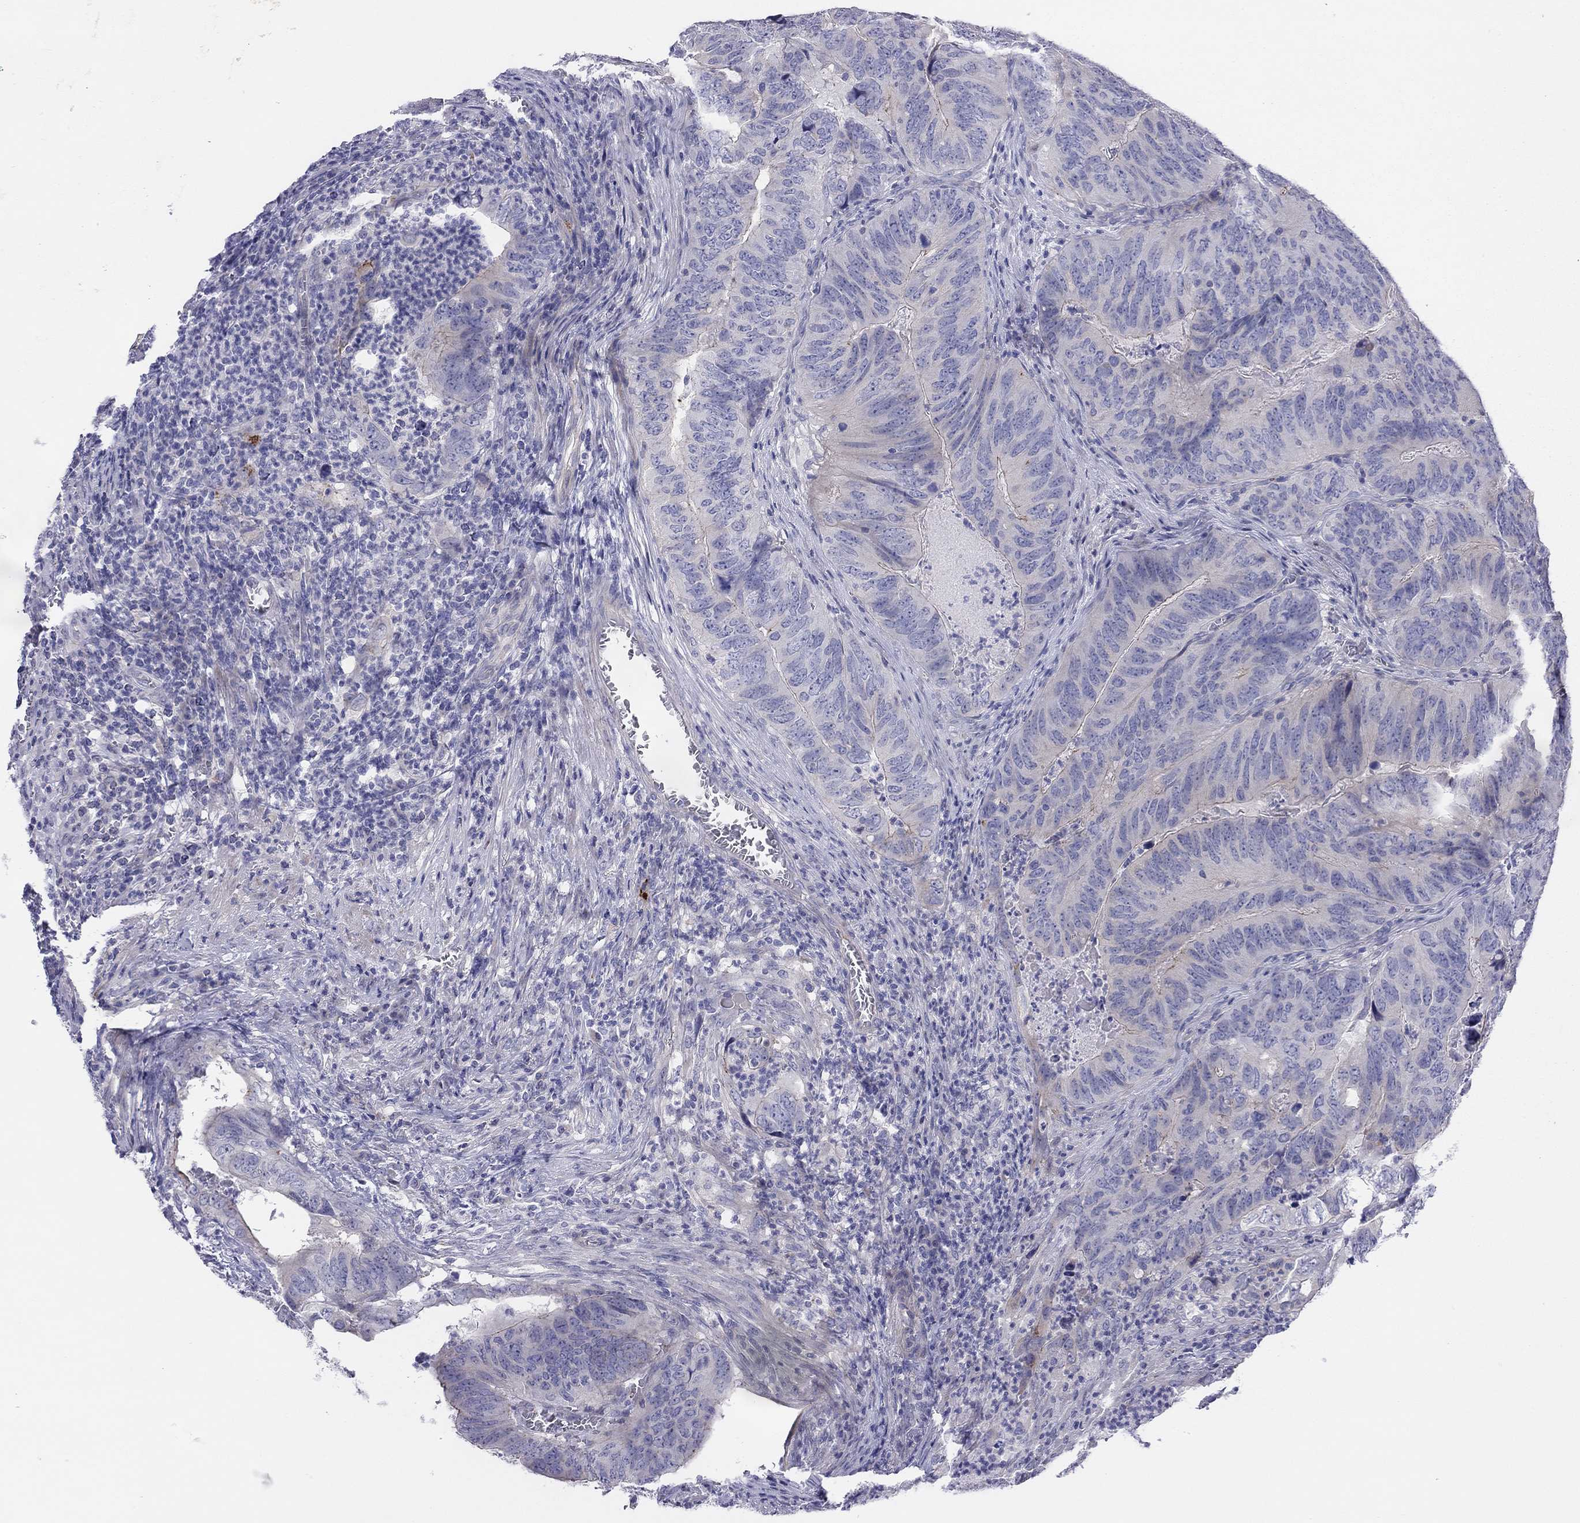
{"staining": {"intensity": "negative", "quantity": "none", "location": "none"}, "tissue": "colorectal cancer", "cell_type": "Tumor cells", "image_type": "cancer", "snomed": [{"axis": "morphology", "description": "Adenocarcinoma, NOS"}, {"axis": "topography", "description": "Colon"}], "caption": "IHC of colorectal cancer demonstrates no staining in tumor cells.", "gene": "MGAT4C", "patient": {"sex": "male", "age": 79}}